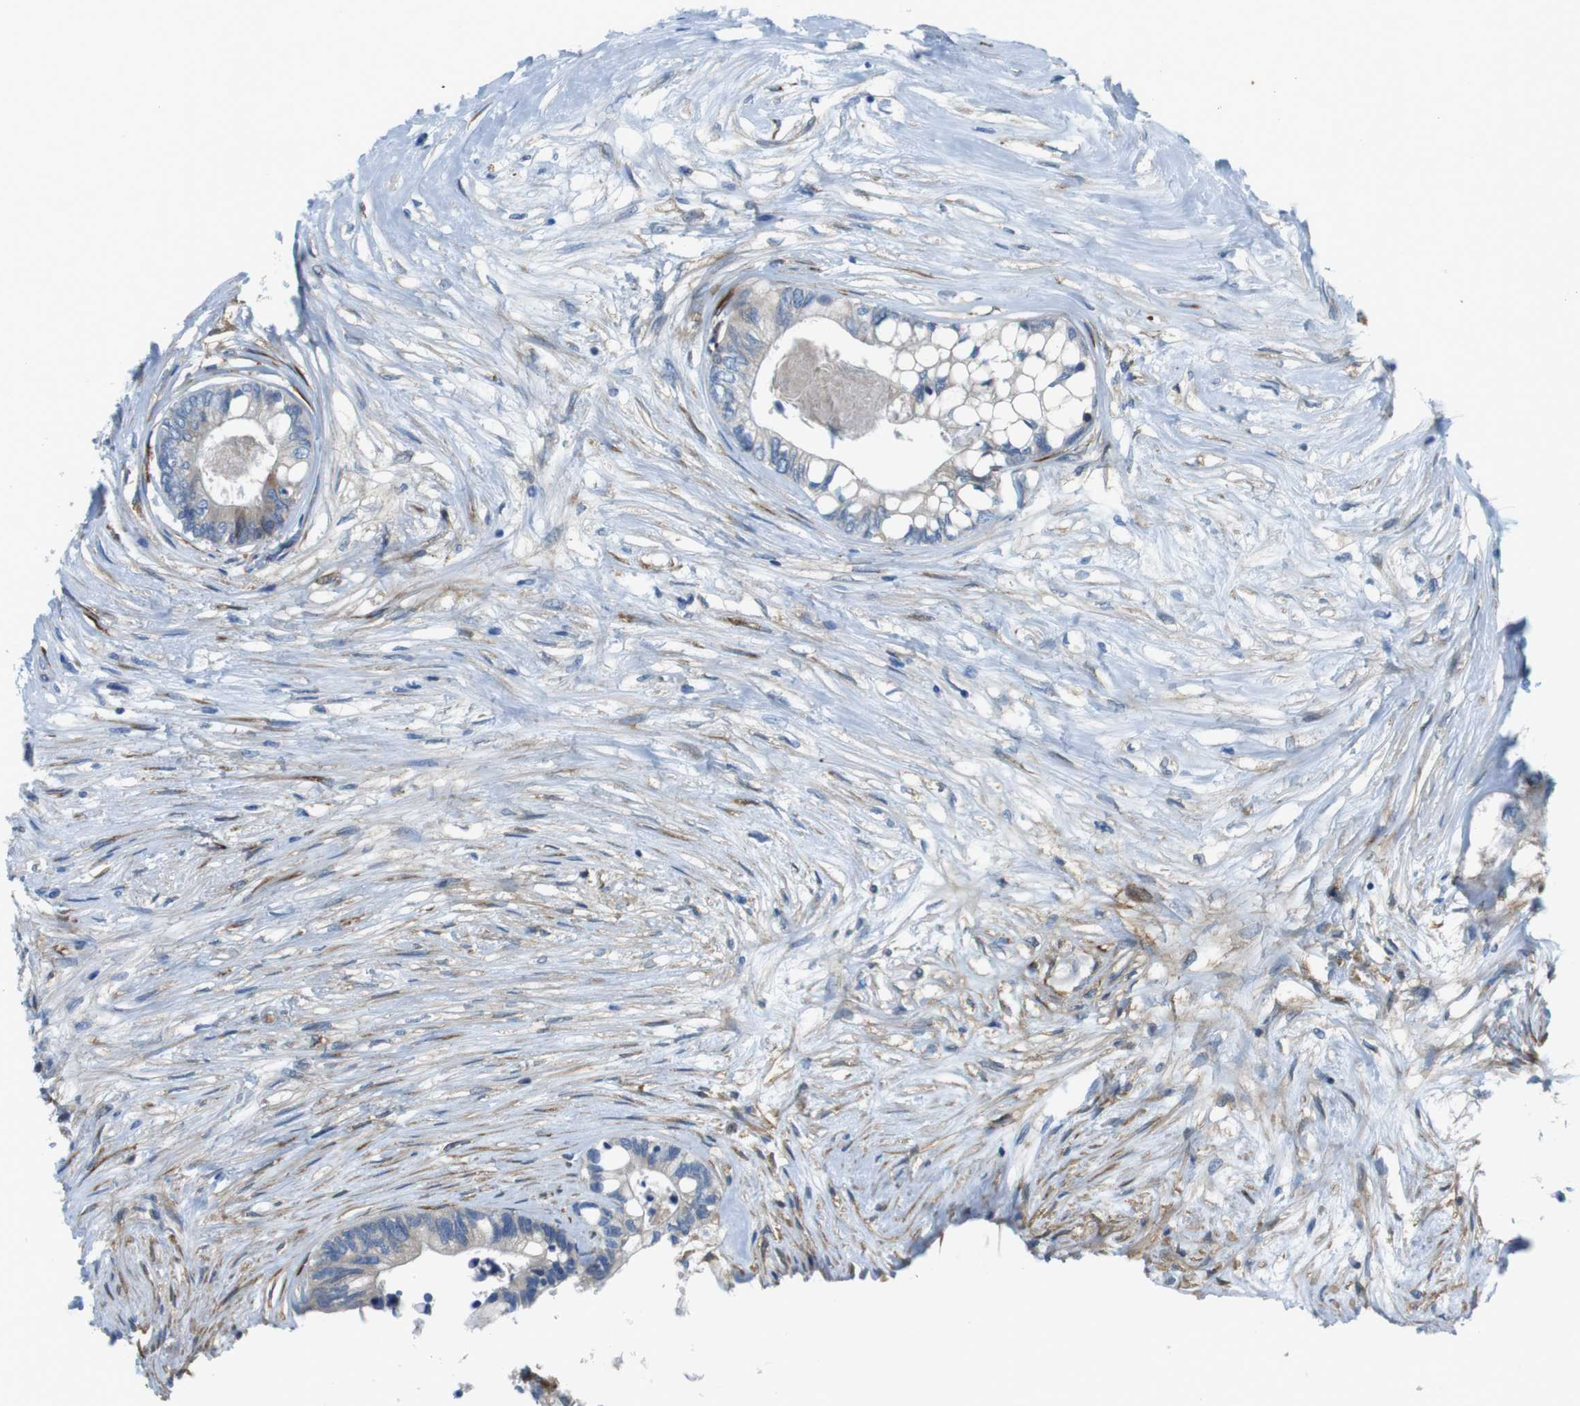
{"staining": {"intensity": "weak", "quantity": "25%-75%", "location": "cytoplasmic/membranous"}, "tissue": "colorectal cancer", "cell_type": "Tumor cells", "image_type": "cancer", "snomed": [{"axis": "morphology", "description": "Adenocarcinoma, NOS"}, {"axis": "topography", "description": "Rectum"}], "caption": "Weak cytoplasmic/membranous expression for a protein is present in about 25%-75% of tumor cells of colorectal cancer (adenocarcinoma) using IHC.", "gene": "EMP2", "patient": {"sex": "male", "age": 63}}